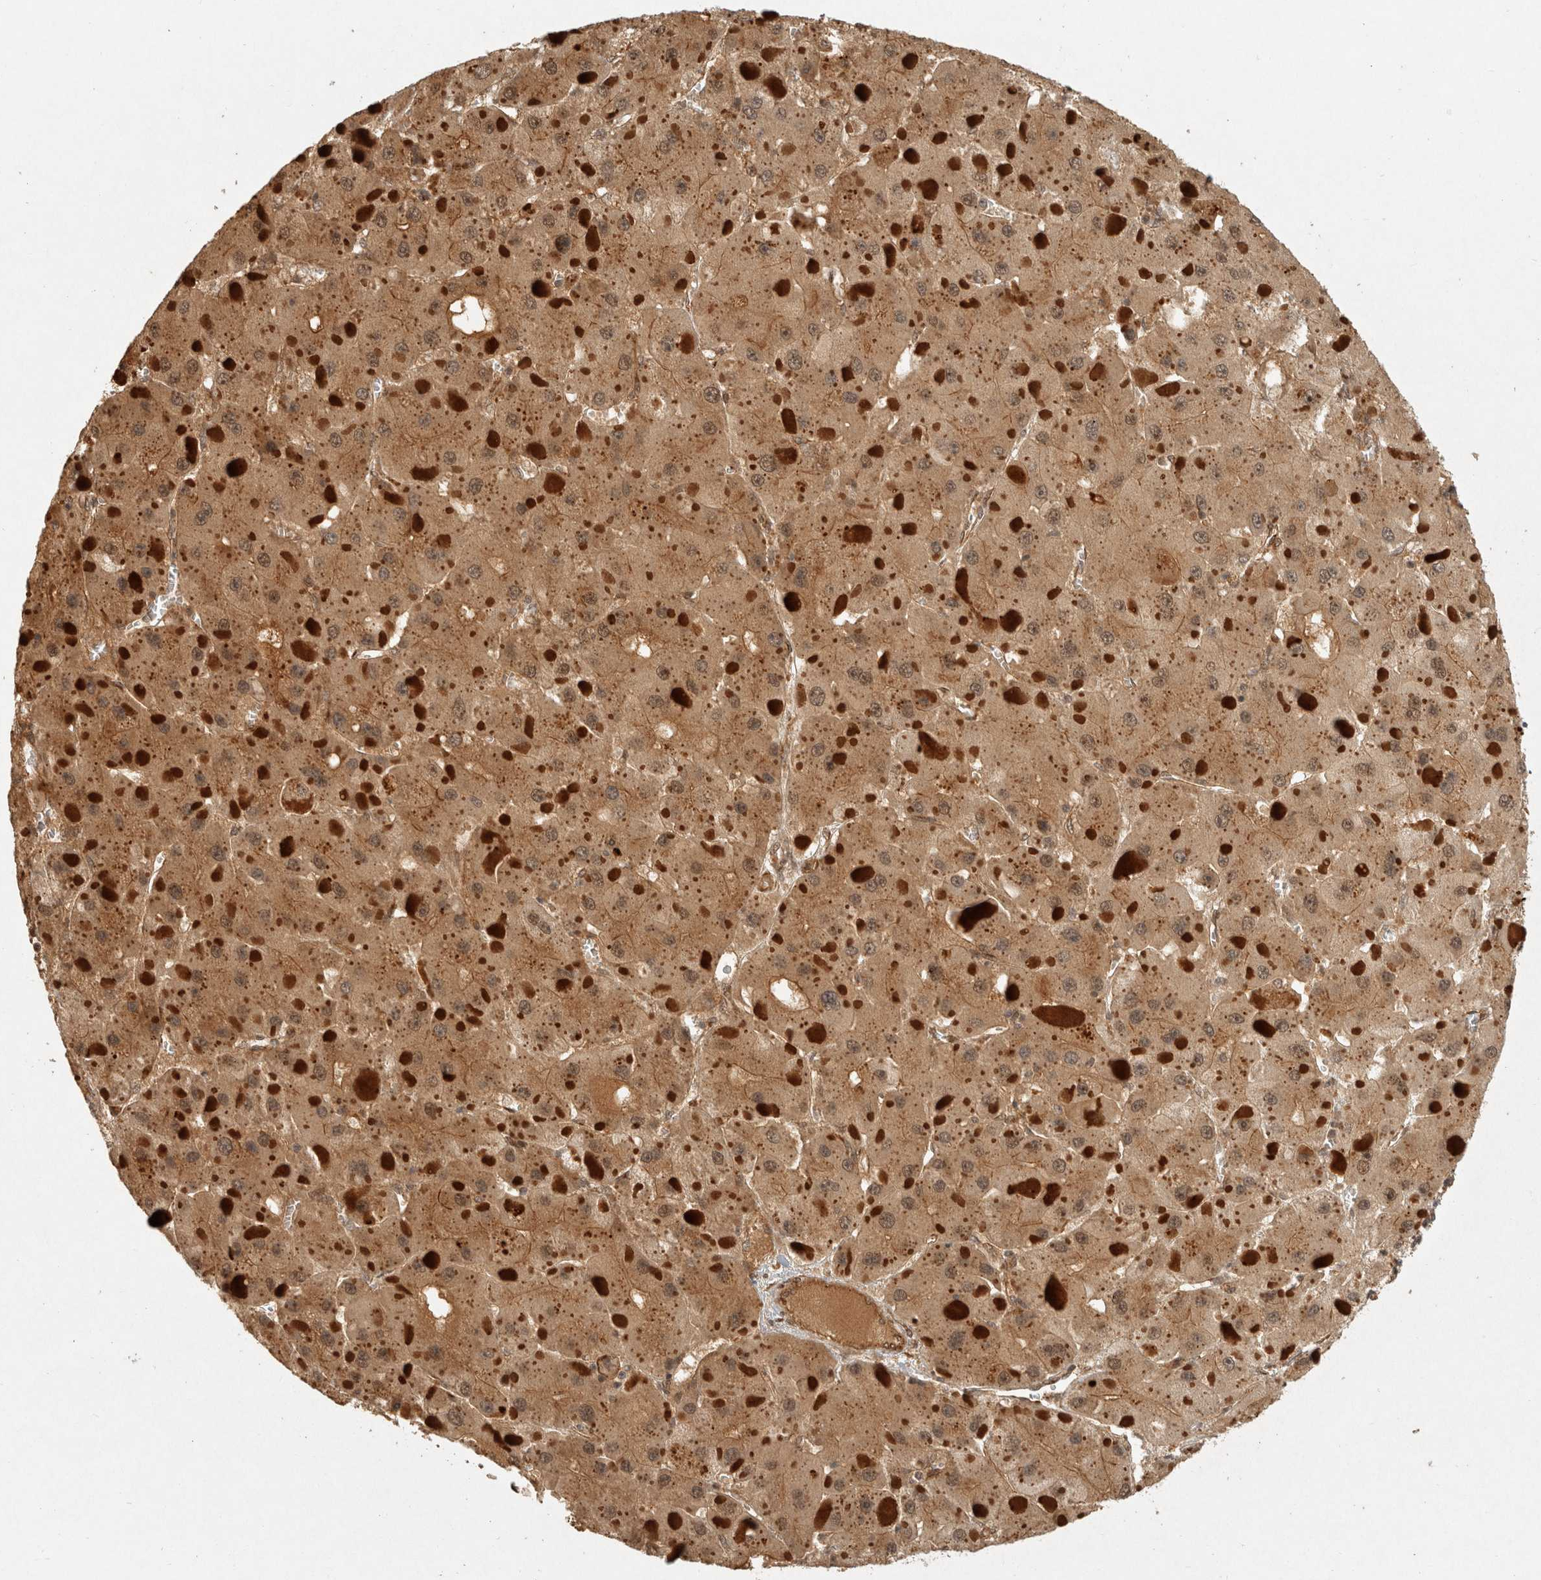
{"staining": {"intensity": "moderate", "quantity": ">75%", "location": "cytoplasmic/membranous"}, "tissue": "liver cancer", "cell_type": "Tumor cells", "image_type": "cancer", "snomed": [{"axis": "morphology", "description": "Carcinoma, Hepatocellular, NOS"}, {"axis": "topography", "description": "Liver"}], "caption": "Tumor cells display medium levels of moderate cytoplasmic/membranous expression in about >75% of cells in human liver cancer (hepatocellular carcinoma).", "gene": "CAMSAP2", "patient": {"sex": "female", "age": 73}}